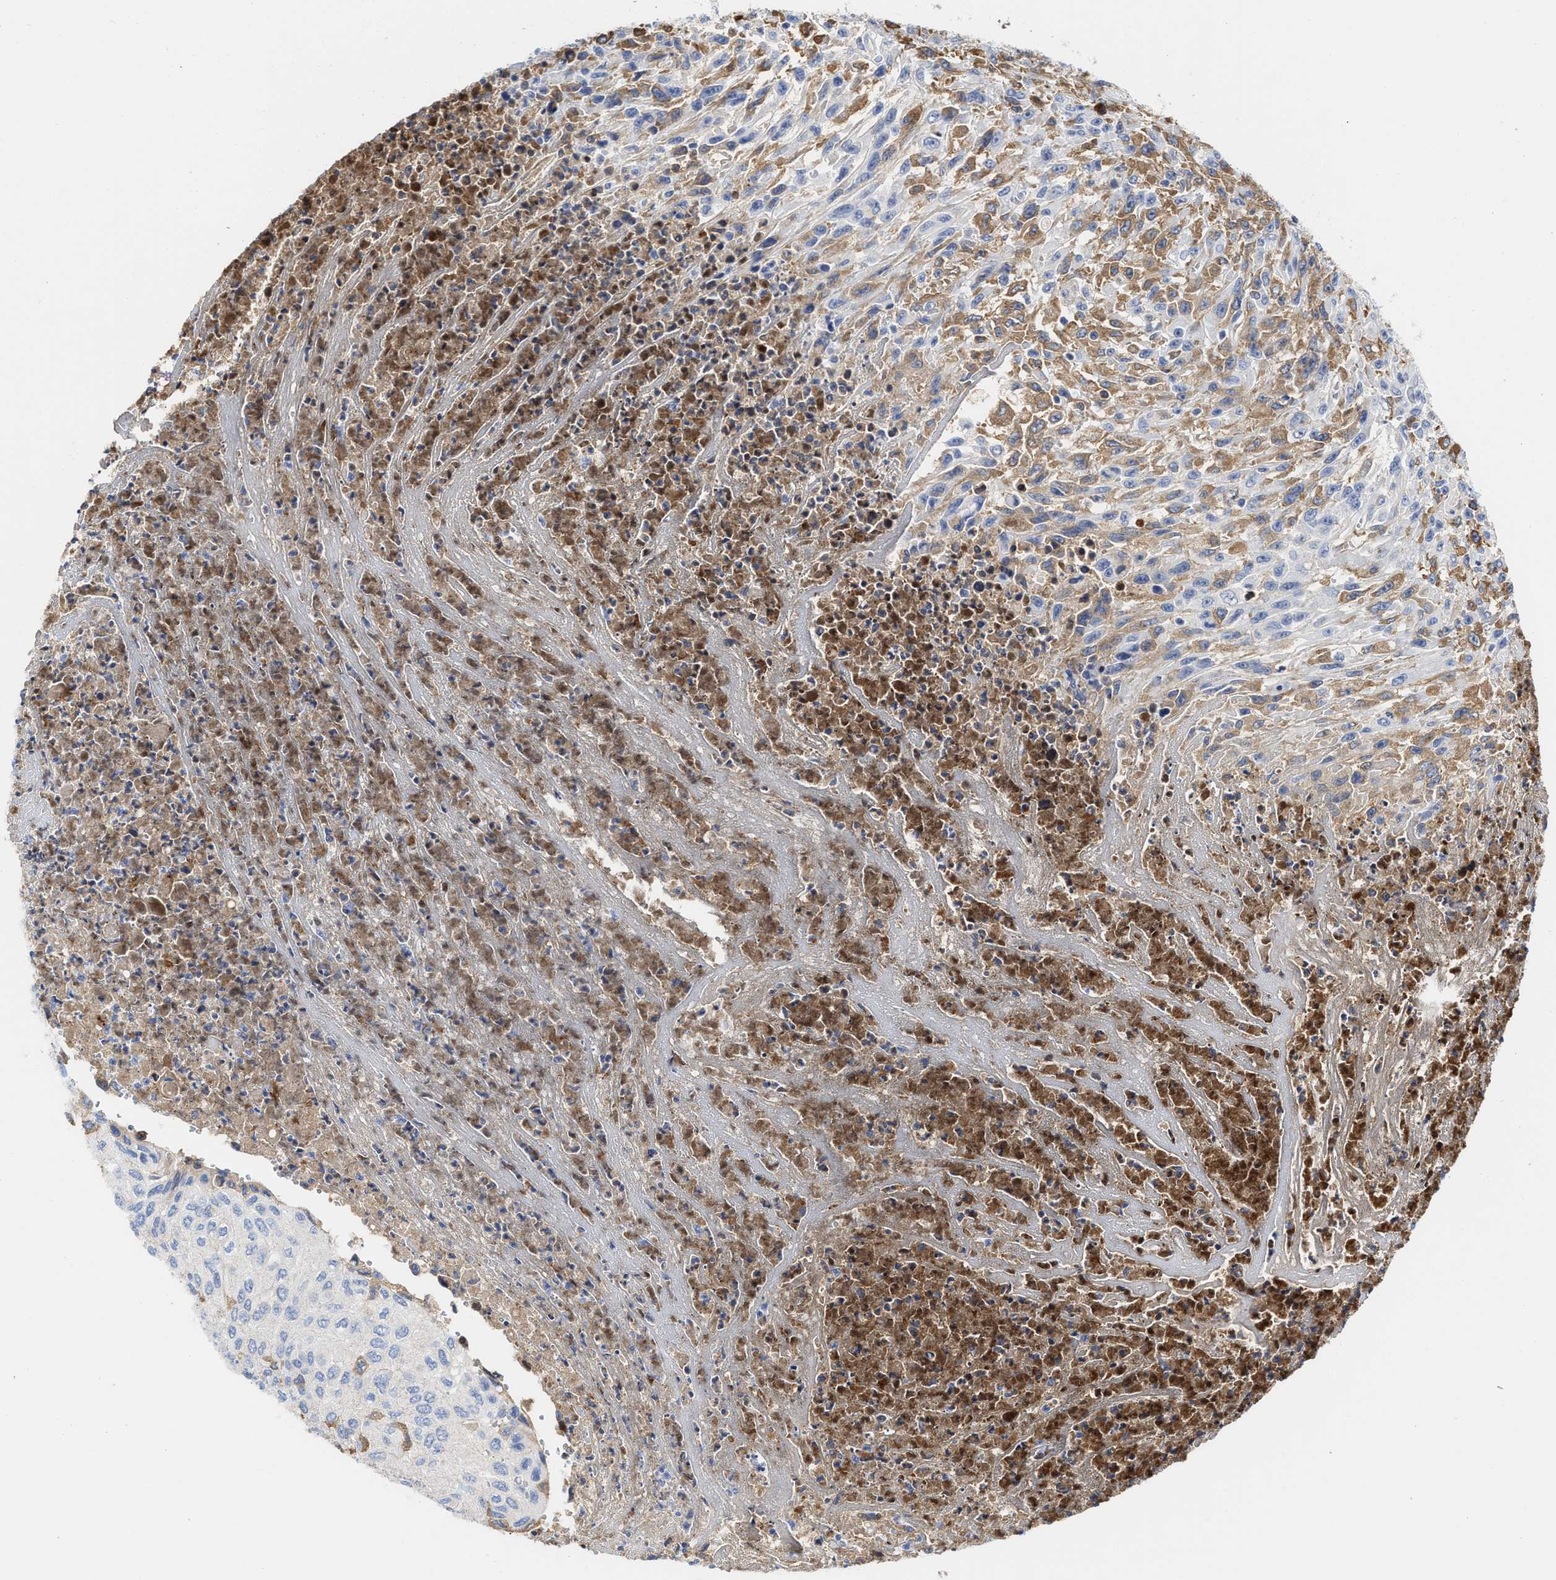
{"staining": {"intensity": "negative", "quantity": "none", "location": "none"}, "tissue": "urothelial cancer", "cell_type": "Tumor cells", "image_type": "cancer", "snomed": [{"axis": "morphology", "description": "Urothelial carcinoma, High grade"}, {"axis": "topography", "description": "Urinary bladder"}], "caption": "Human urothelial cancer stained for a protein using immunohistochemistry demonstrates no expression in tumor cells.", "gene": "C2", "patient": {"sex": "male", "age": 66}}